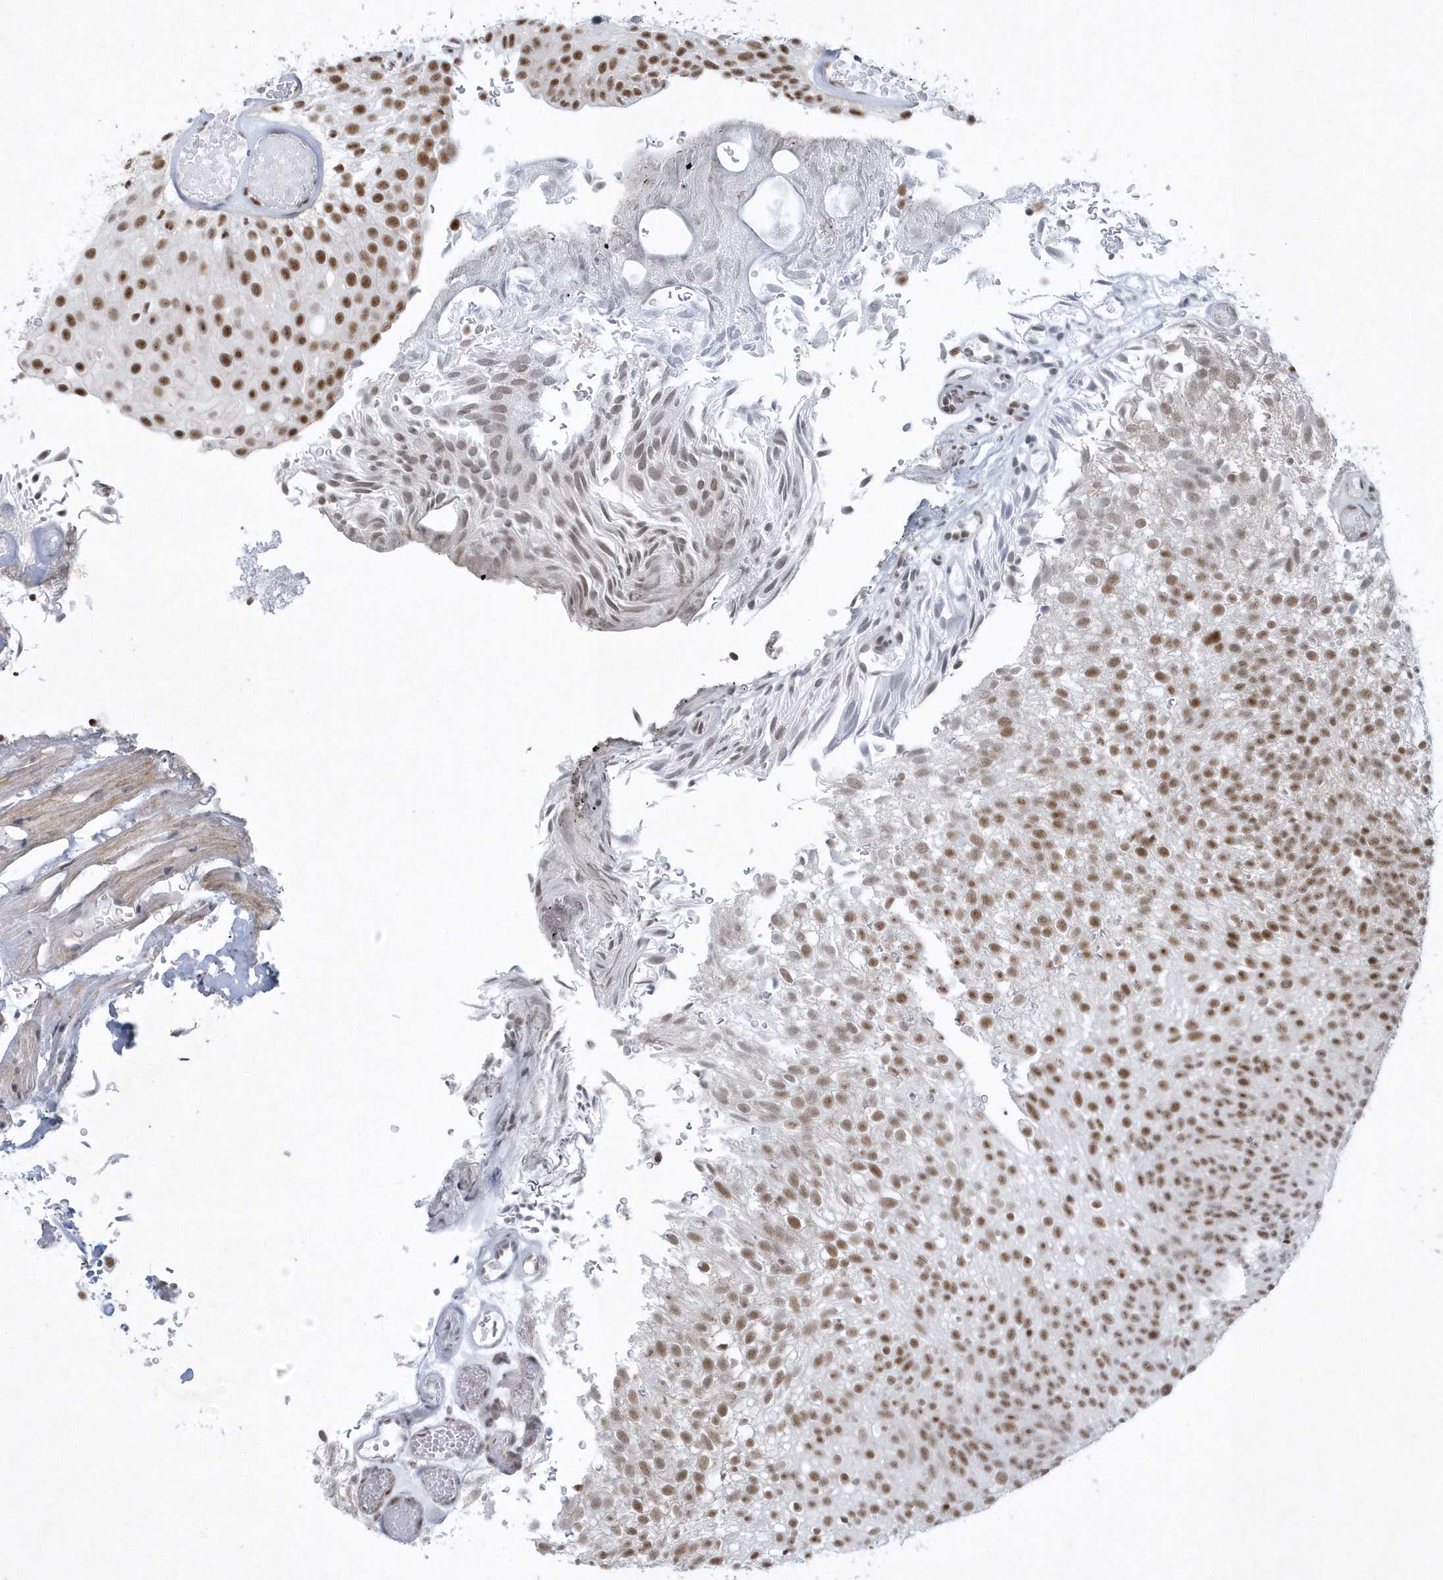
{"staining": {"intensity": "moderate", "quantity": ">75%", "location": "nuclear"}, "tissue": "urothelial cancer", "cell_type": "Tumor cells", "image_type": "cancer", "snomed": [{"axis": "morphology", "description": "Urothelial carcinoma, Low grade"}, {"axis": "topography", "description": "Urinary bladder"}], "caption": "Protein staining of low-grade urothelial carcinoma tissue displays moderate nuclear positivity in about >75% of tumor cells.", "gene": "DCLRE1A", "patient": {"sex": "male", "age": 78}}